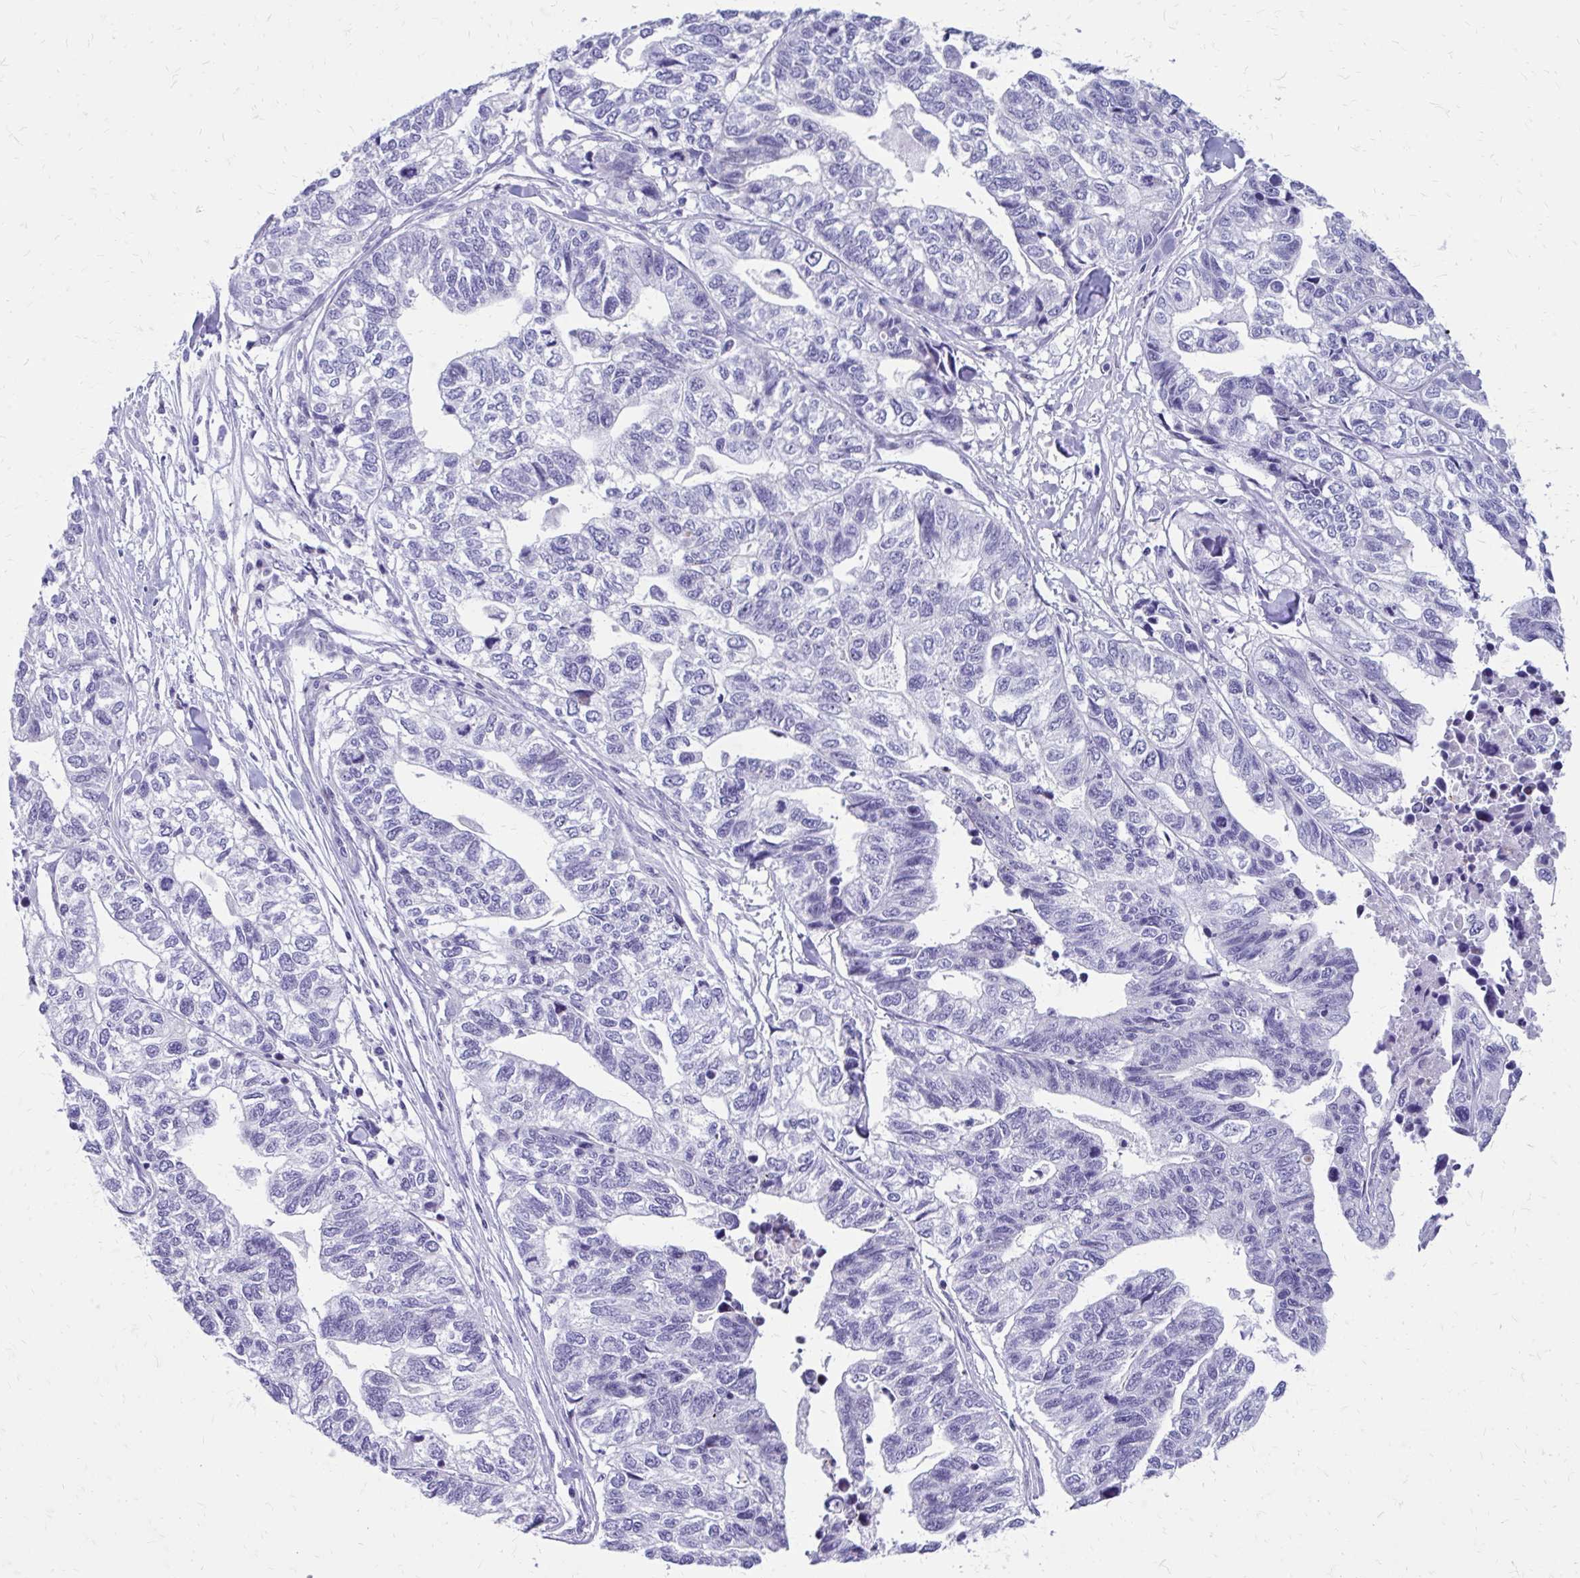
{"staining": {"intensity": "negative", "quantity": "none", "location": "none"}, "tissue": "stomach cancer", "cell_type": "Tumor cells", "image_type": "cancer", "snomed": [{"axis": "morphology", "description": "Adenocarcinoma, NOS"}, {"axis": "topography", "description": "Stomach, upper"}], "caption": "An immunohistochemistry (IHC) histopathology image of stomach cancer is shown. There is no staining in tumor cells of stomach cancer. (Immunohistochemistry (ihc), brightfield microscopy, high magnification).", "gene": "LCN15", "patient": {"sex": "female", "age": 67}}